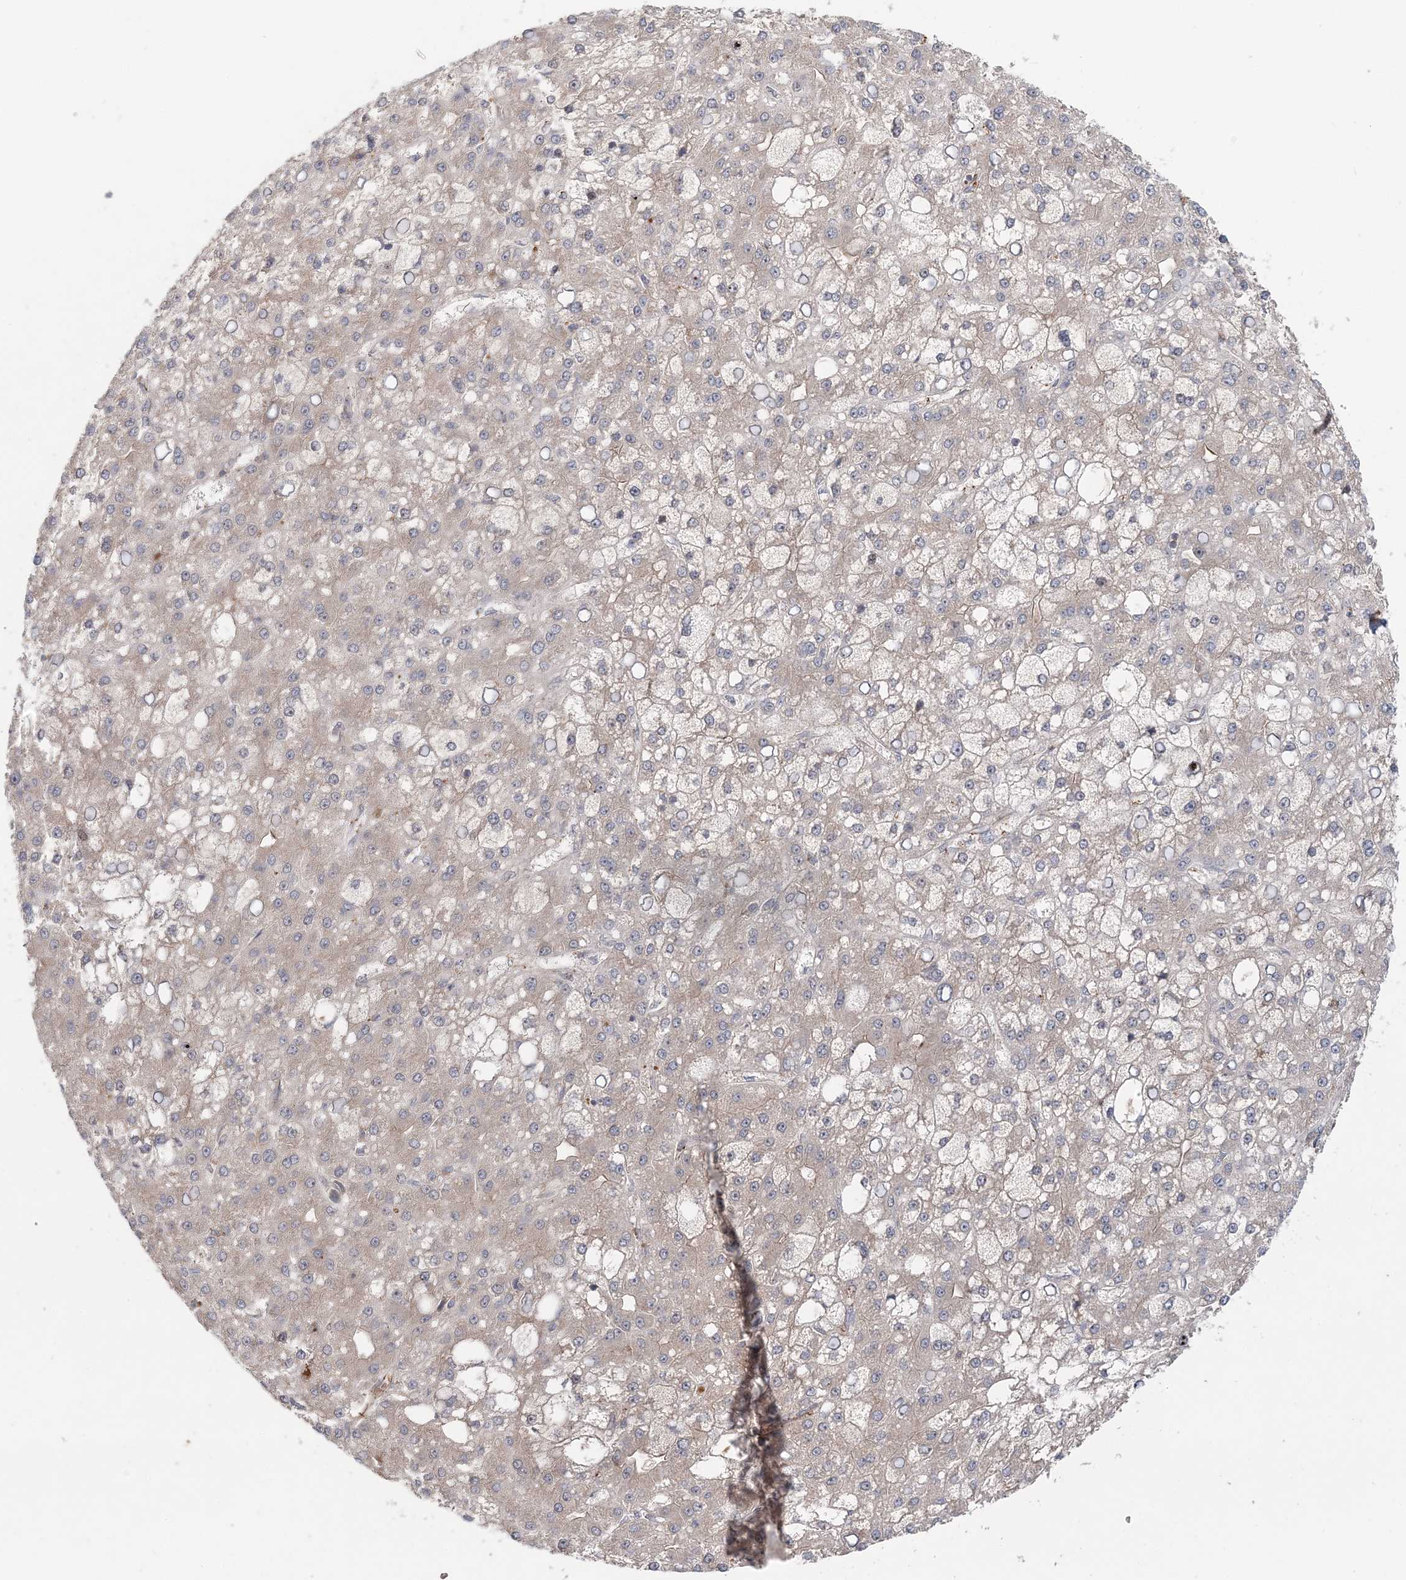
{"staining": {"intensity": "negative", "quantity": "none", "location": "none"}, "tissue": "liver cancer", "cell_type": "Tumor cells", "image_type": "cancer", "snomed": [{"axis": "morphology", "description": "Carcinoma, Hepatocellular, NOS"}, {"axis": "topography", "description": "Liver"}], "caption": "Tumor cells show no significant staining in liver cancer (hepatocellular carcinoma). (IHC, brightfield microscopy, high magnification).", "gene": "UBTD2", "patient": {"sex": "male", "age": 67}}